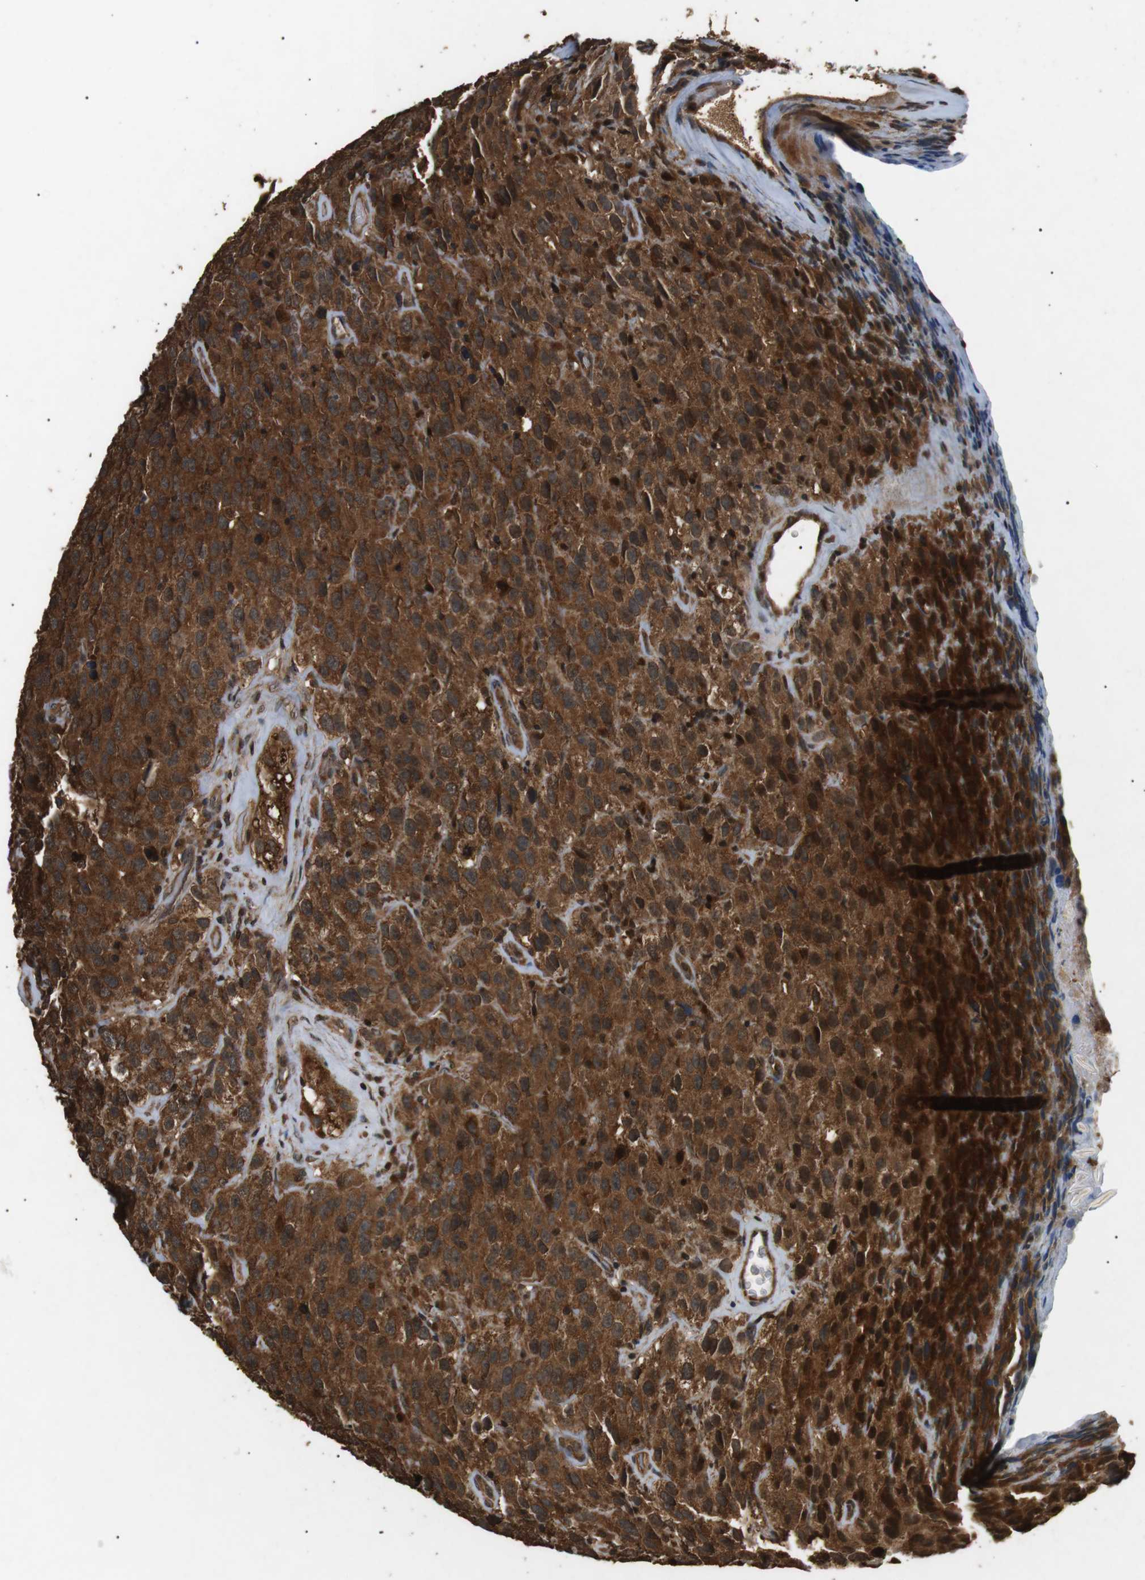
{"staining": {"intensity": "strong", "quantity": ">75%", "location": "cytoplasmic/membranous"}, "tissue": "testis cancer", "cell_type": "Tumor cells", "image_type": "cancer", "snomed": [{"axis": "morphology", "description": "Seminoma, NOS"}, {"axis": "topography", "description": "Testis"}], "caption": "A high amount of strong cytoplasmic/membranous positivity is seen in approximately >75% of tumor cells in testis cancer (seminoma) tissue. (Stains: DAB in brown, nuclei in blue, Microscopy: brightfield microscopy at high magnification).", "gene": "TBC1D15", "patient": {"sex": "male", "age": 52}}